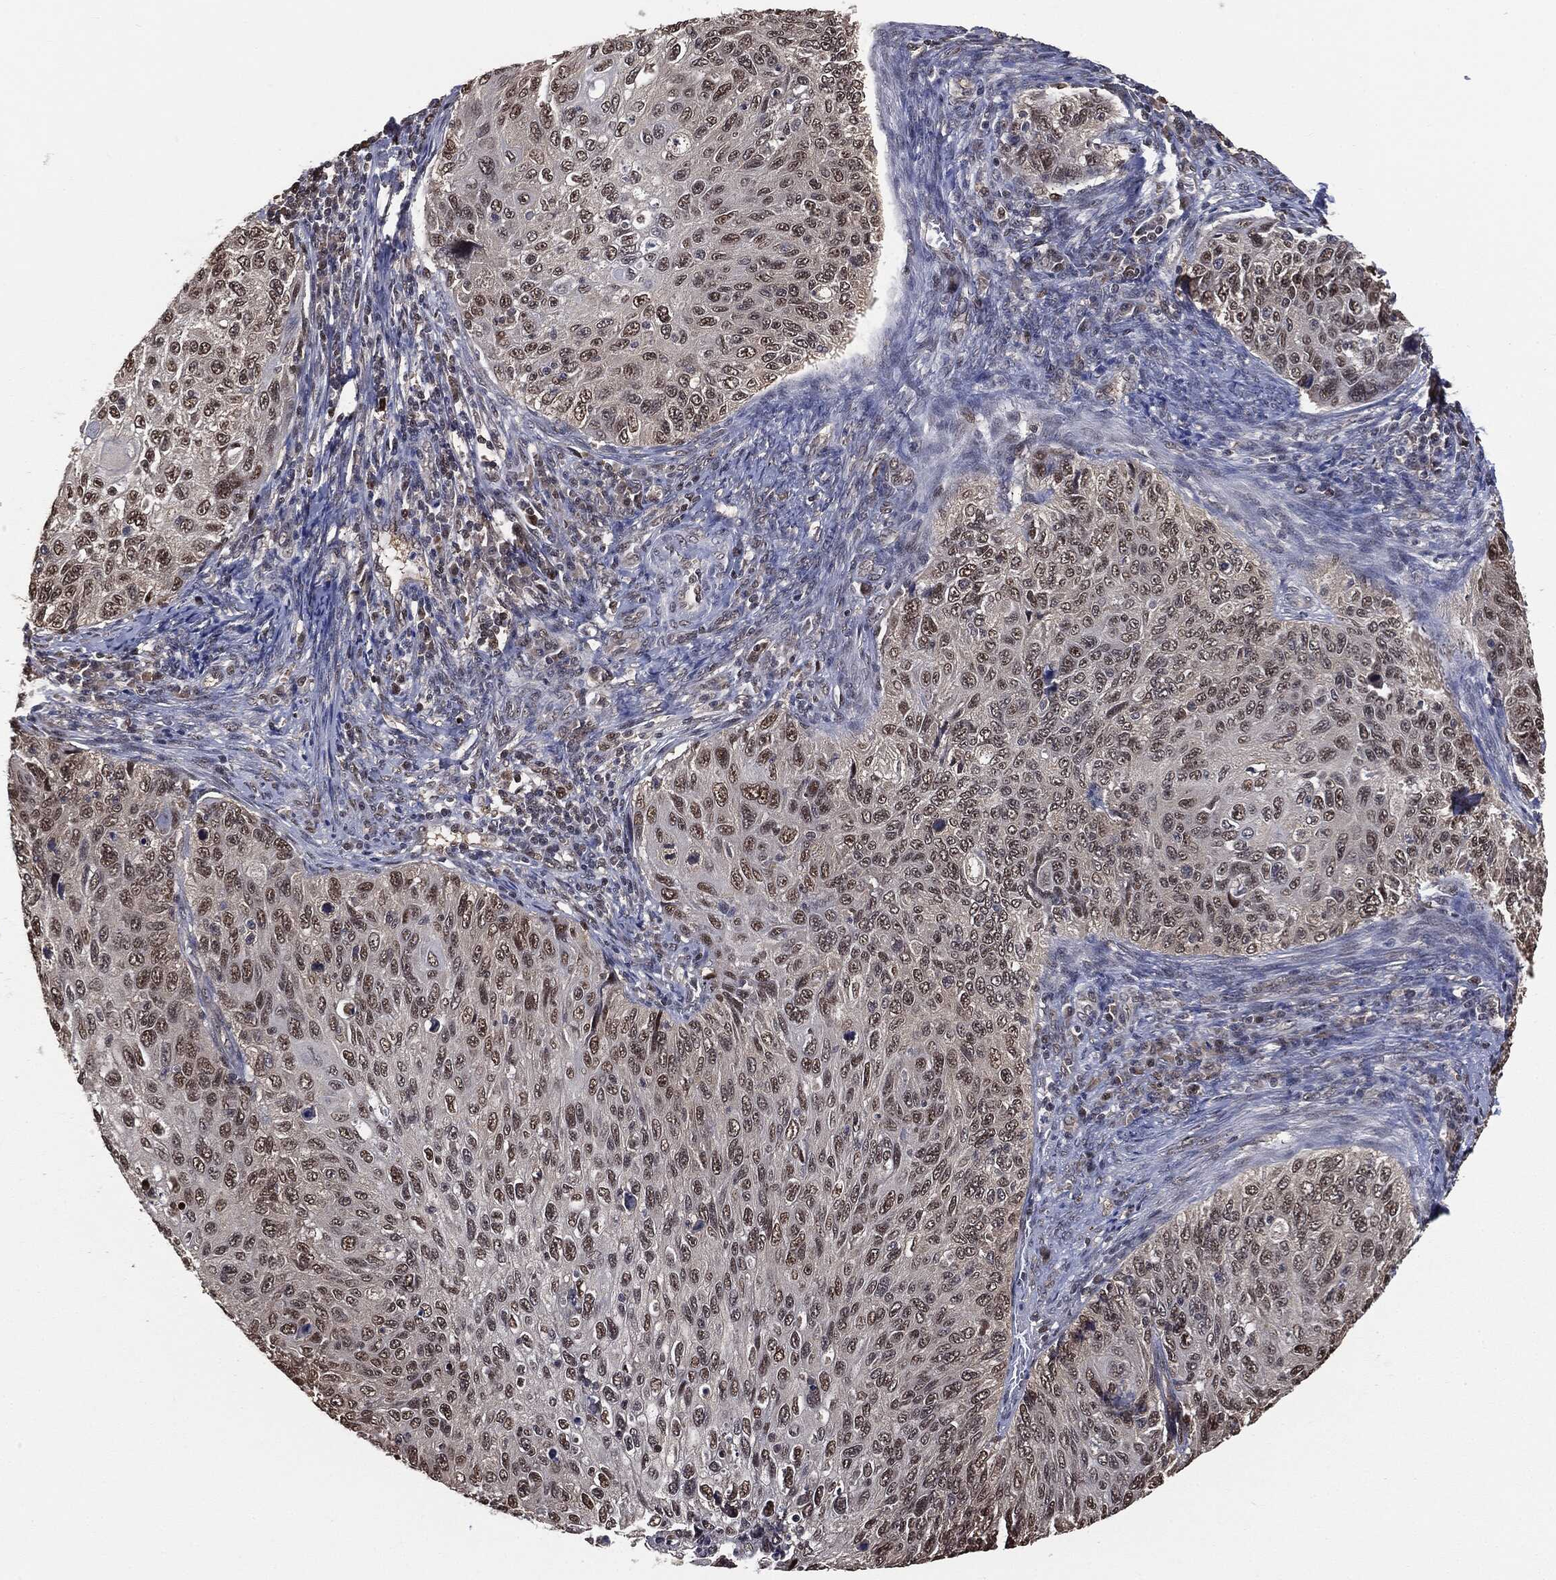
{"staining": {"intensity": "moderate", "quantity": "25%-75%", "location": "nuclear"}, "tissue": "cervical cancer", "cell_type": "Tumor cells", "image_type": "cancer", "snomed": [{"axis": "morphology", "description": "Squamous cell carcinoma, NOS"}, {"axis": "topography", "description": "Cervix"}], "caption": "Tumor cells display medium levels of moderate nuclear expression in about 25%-75% of cells in human cervical cancer.", "gene": "SHLD2", "patient": {"sex": "female", "age": 70}}